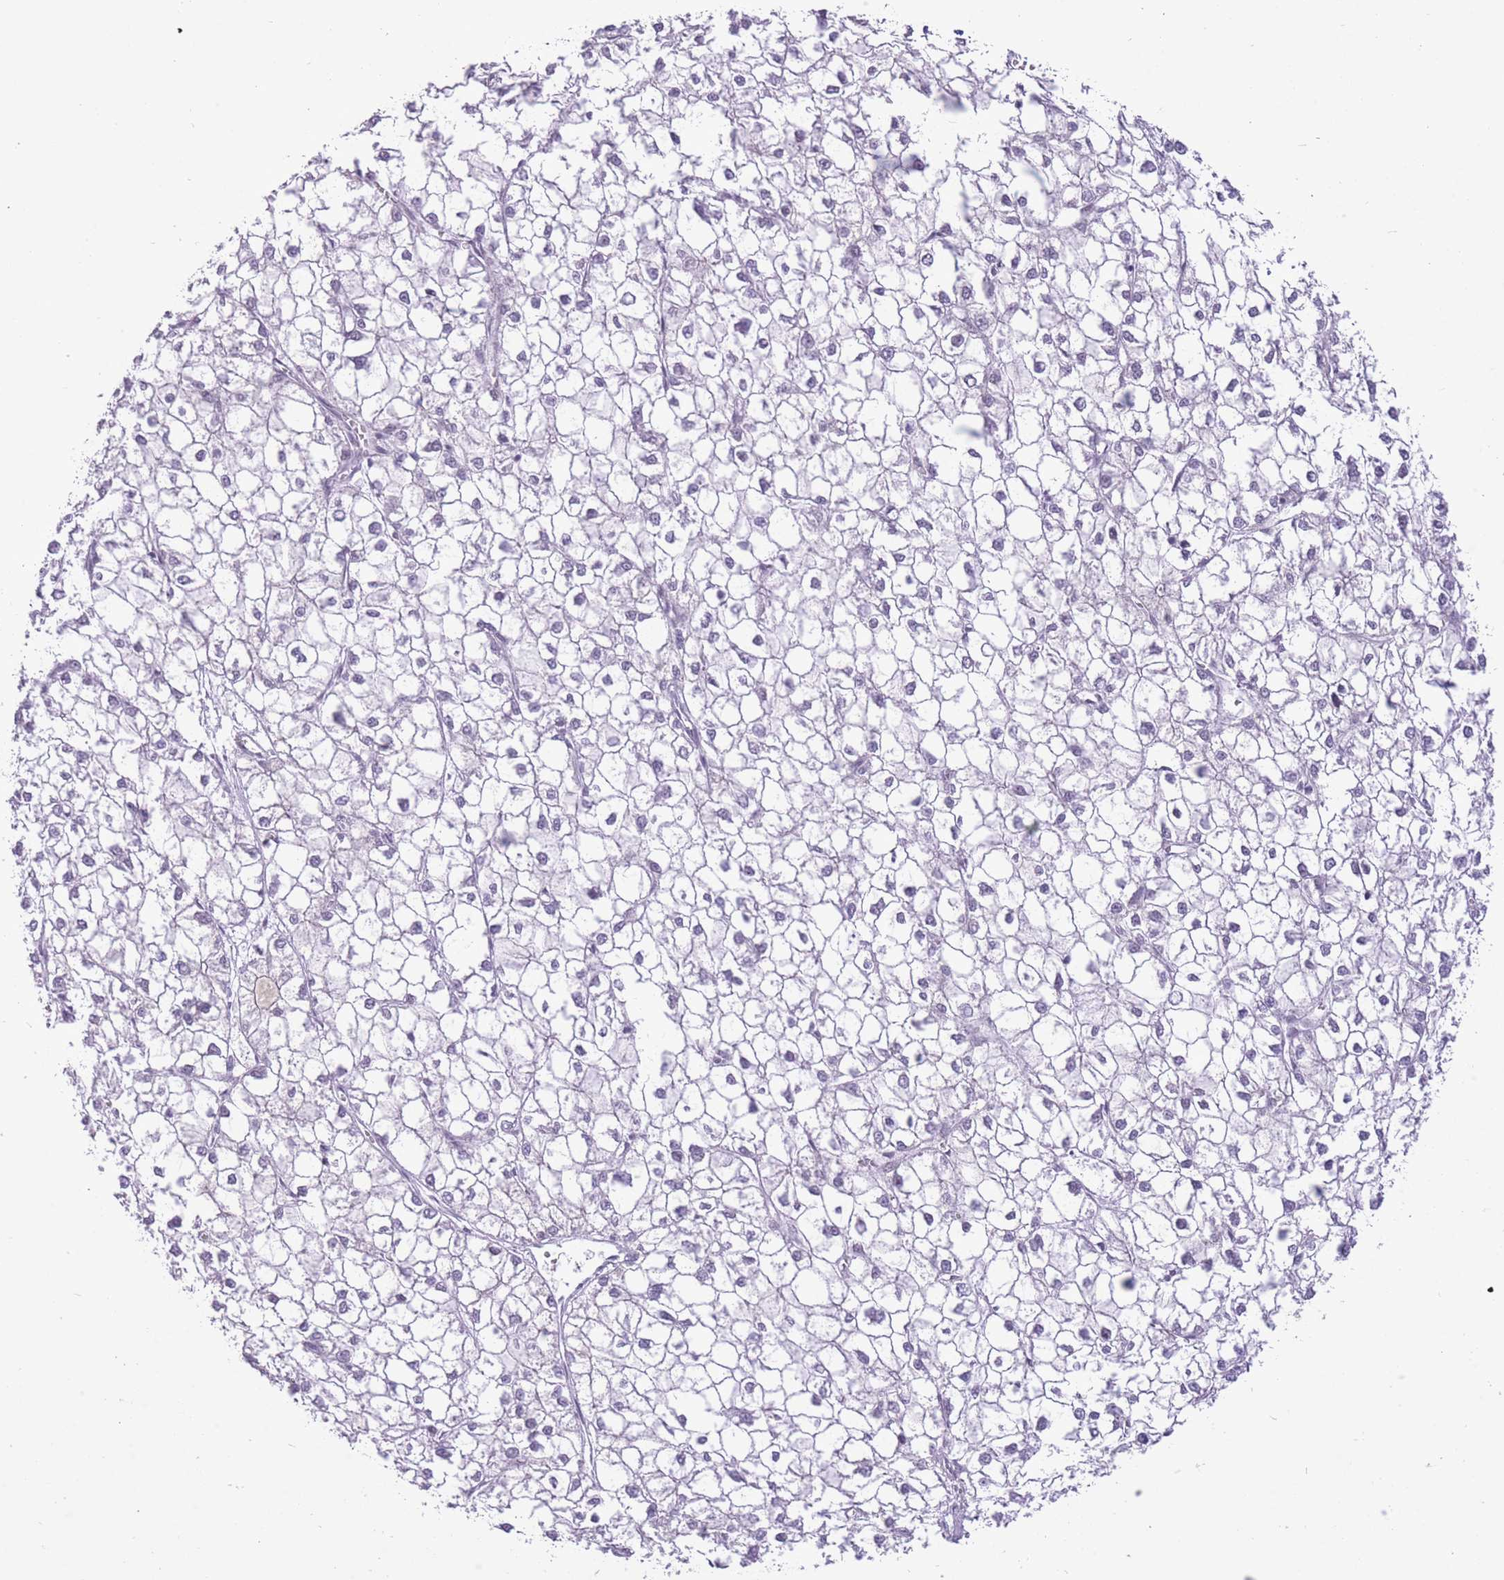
{"staining": {"intensity": "negative", "quantity": "none", "location": "none"}, "tissue": "liver cancer", "cell_type": "Tumor cells", "image_type": "cancer", "snomed": [{"axis": "morphology", "description": "Carcinoma, Hepatocellular, NOS"}, {"axis": "topography", "description": "Liver"}], "caption": "The IHC micrograph has no significant staining in tumor cells of hepatocellular carcinoma (liver) tissue.", "gene": "ZBED5", "patient": {"sex": "female", "age": 43}}